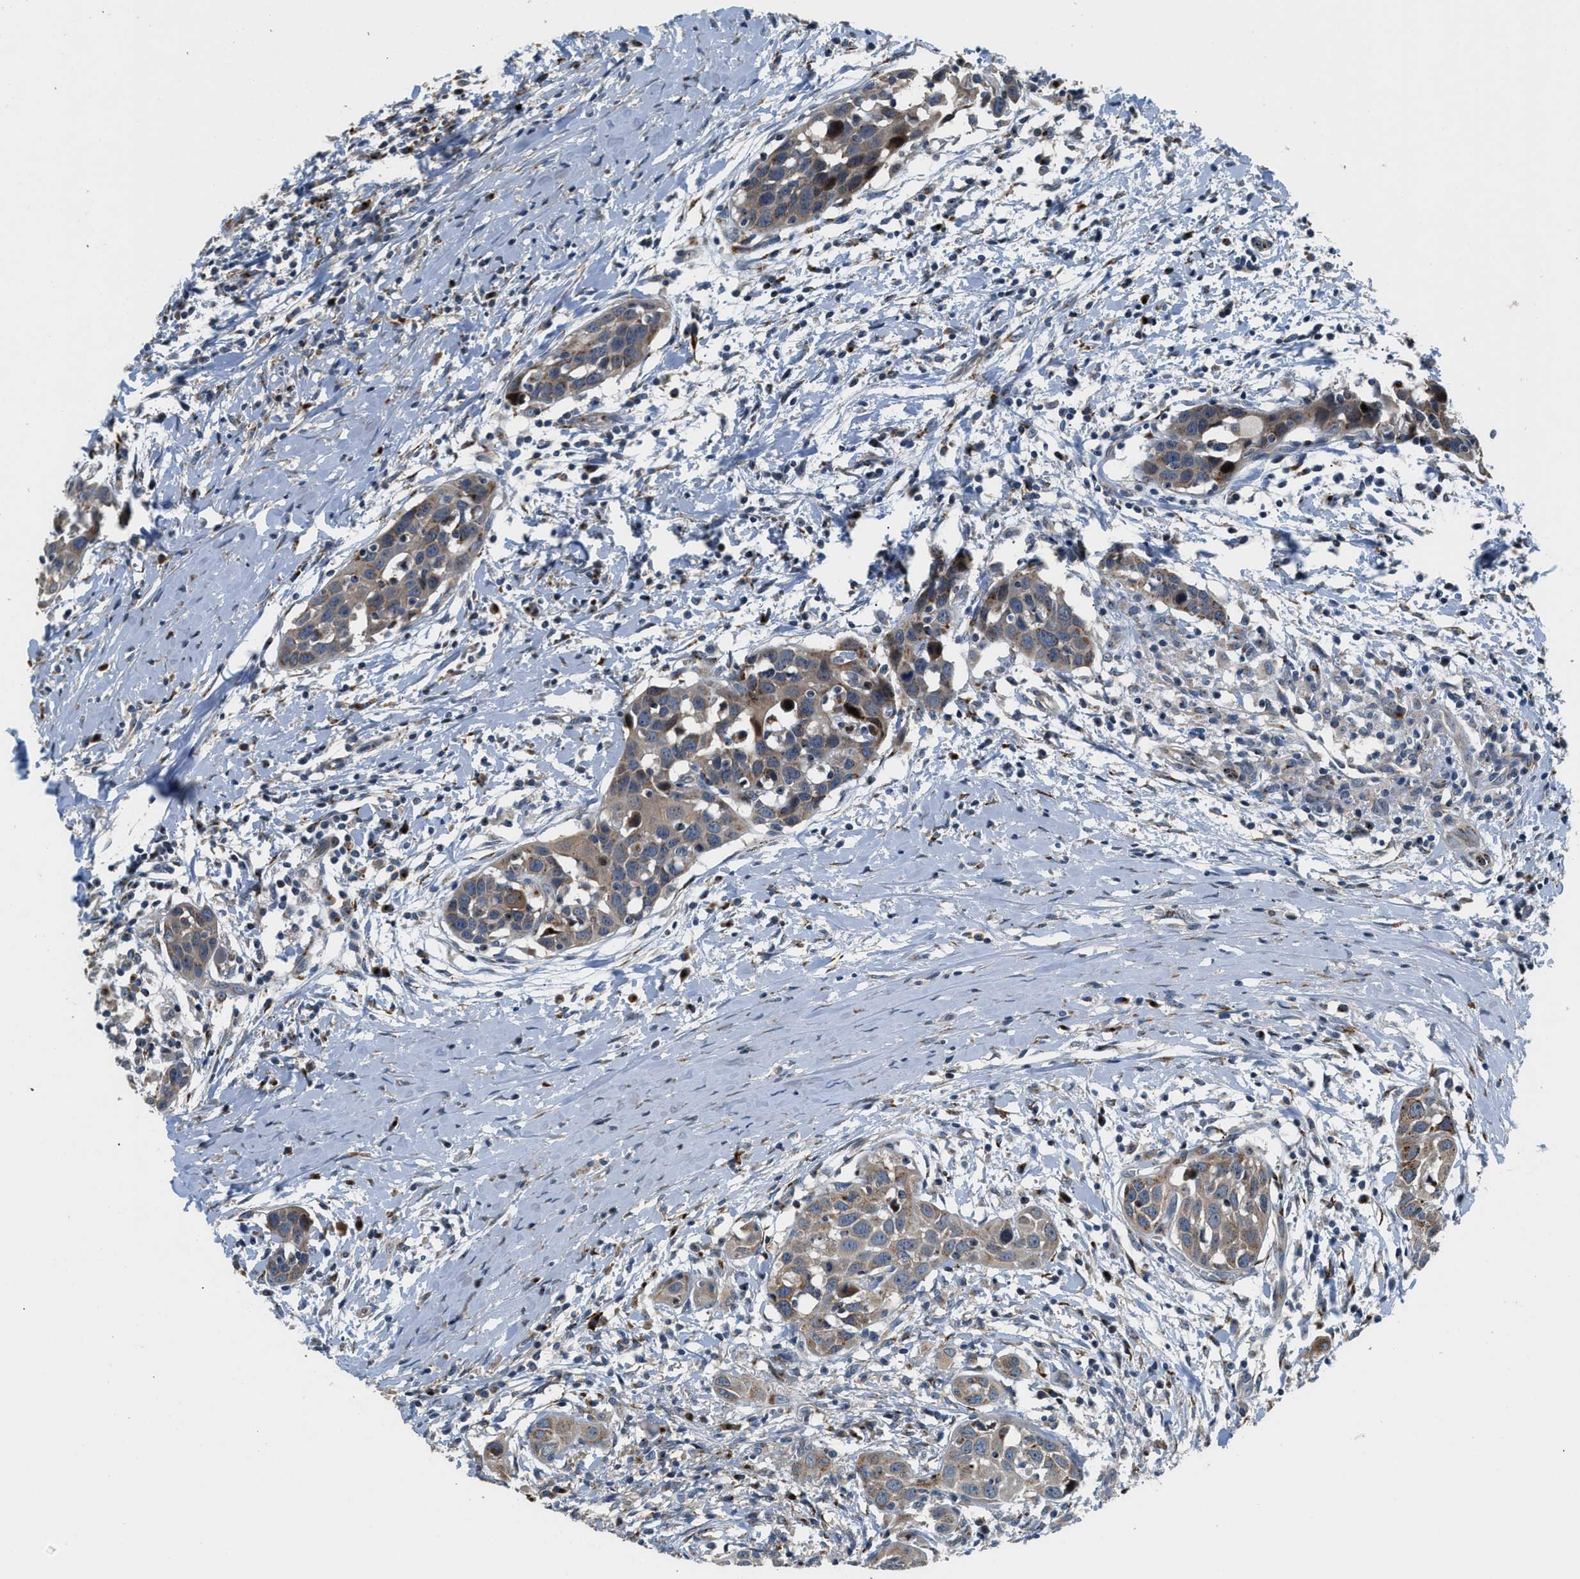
{"staining": {"intensity": "weak", "quantity": "25%-75%", "location": "cytoplasmic/membranous"}, "tissue": "head and neck cancer", "cell_type": "Tumor cells", "image_type": "cancer", "snomed": [{"axis": "morphology", "description": "Squamous cell carcinoma, NOS"}, {"axis": "topography", "description": "Oral tissue"}, {"axis": "topography", "description": "Head-Neck"}], "caption": "Approximately 25%-75% of tumor cells in head and neck cancer exhibit weak cytoplasmic/membranous protein expression as visualized by brown immunohistochemical staining.", "gene": "FUT8", "patient": {"sex": "female", "age": 50}}